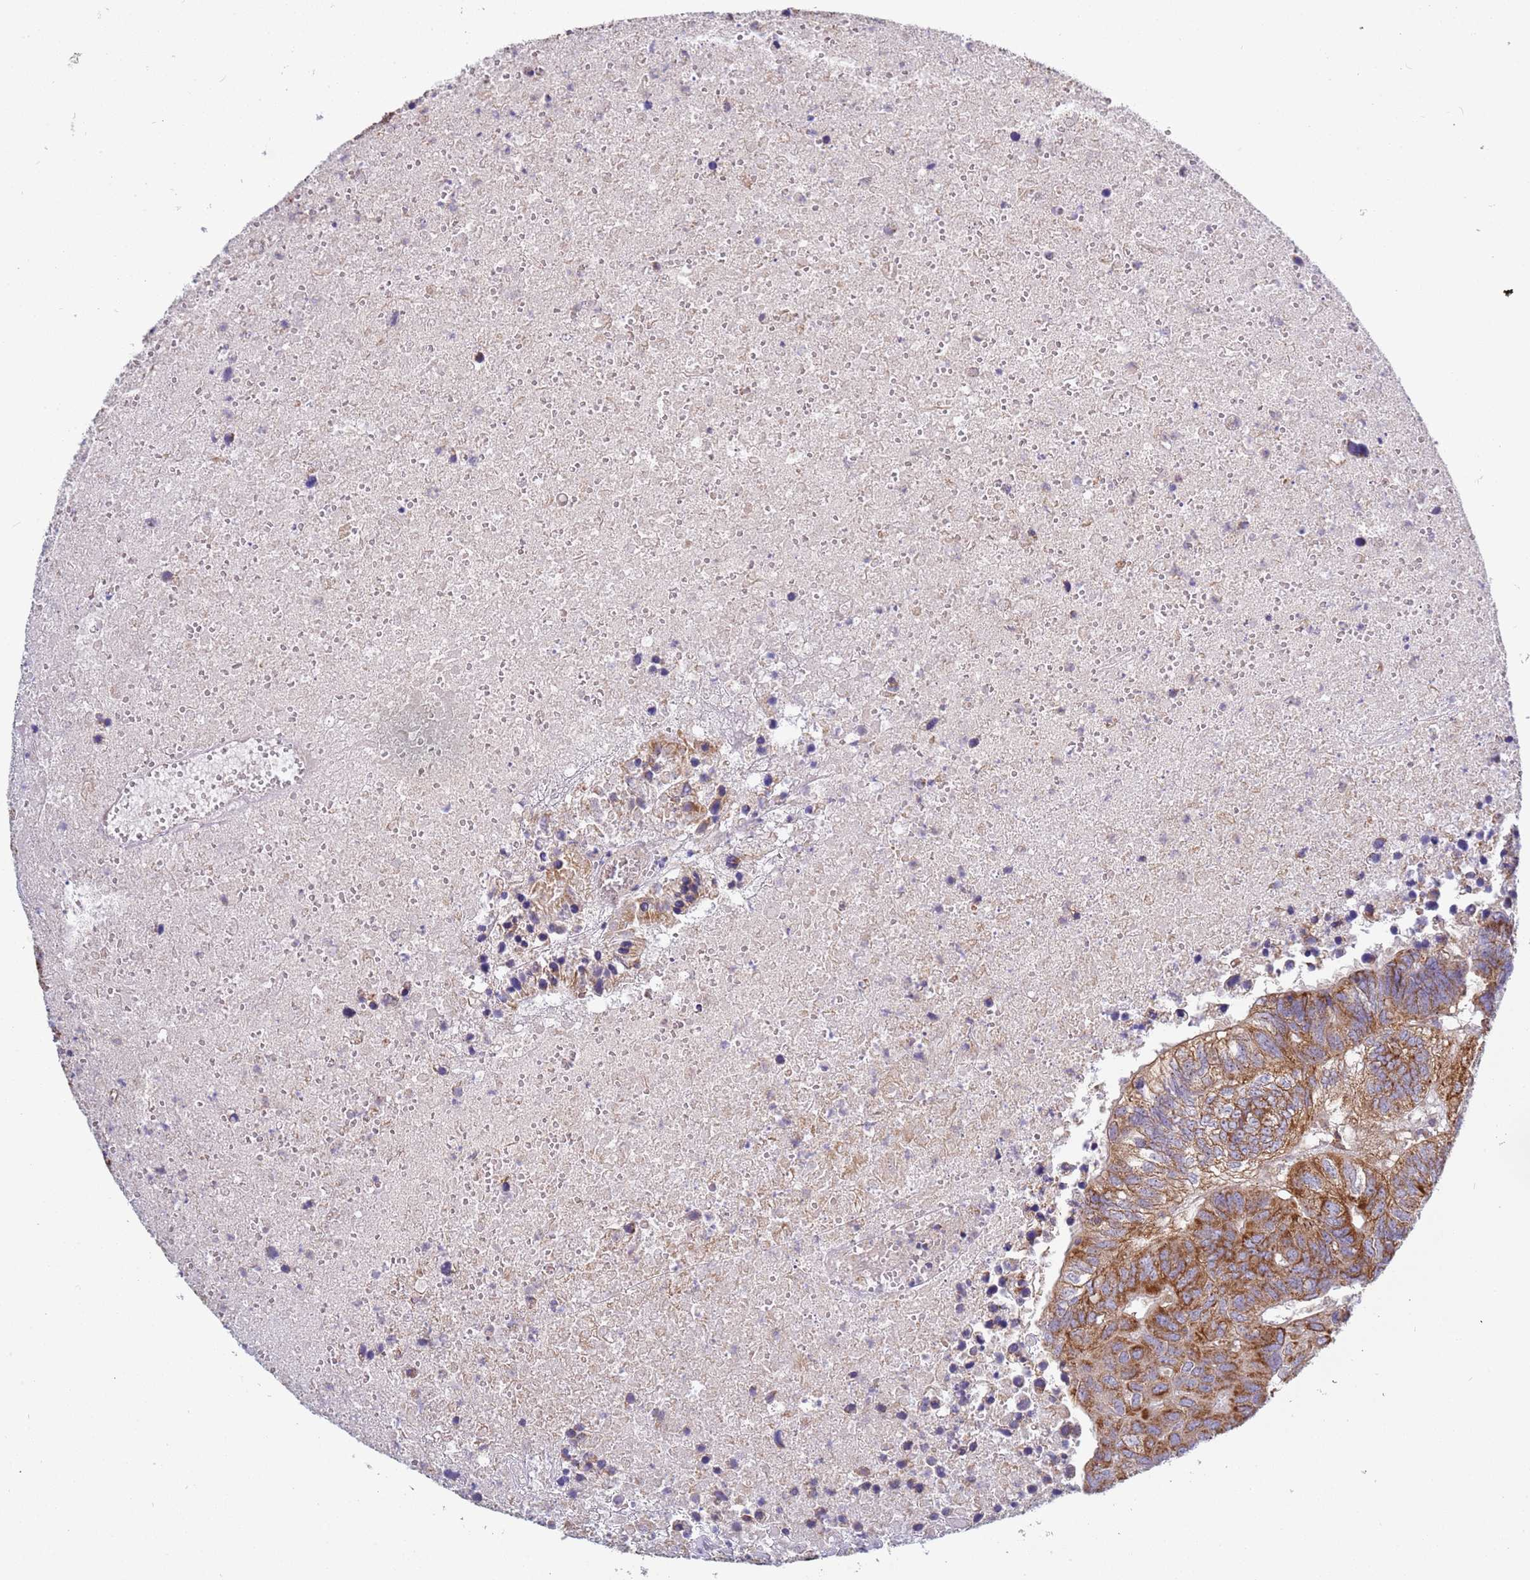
{"staining": {"intensity": "strong", "quantity": ">75%", "location": "cytoplasmic/membranous"}, "tissue": "colorectal cancer", "cell_type": "Tumor cells", "image_type": "cancer", "snomed": [{"axis": "morphology", "description": "Adenocarcinoma, NOS"}, {"axis": "topography", "description": "Colon"}], "caption": "IHC image of neoplastic tissue: colorectal adenocarcinoma stained using IHC demonstrates high levels of strong protein expression localized specifically in the cytoplasmic/membranous of tumor cells, appearing as a cytoplasmic/membranous brown color.", "gene": "IRS4", "patient": {"sex": "female", "age": 48}}